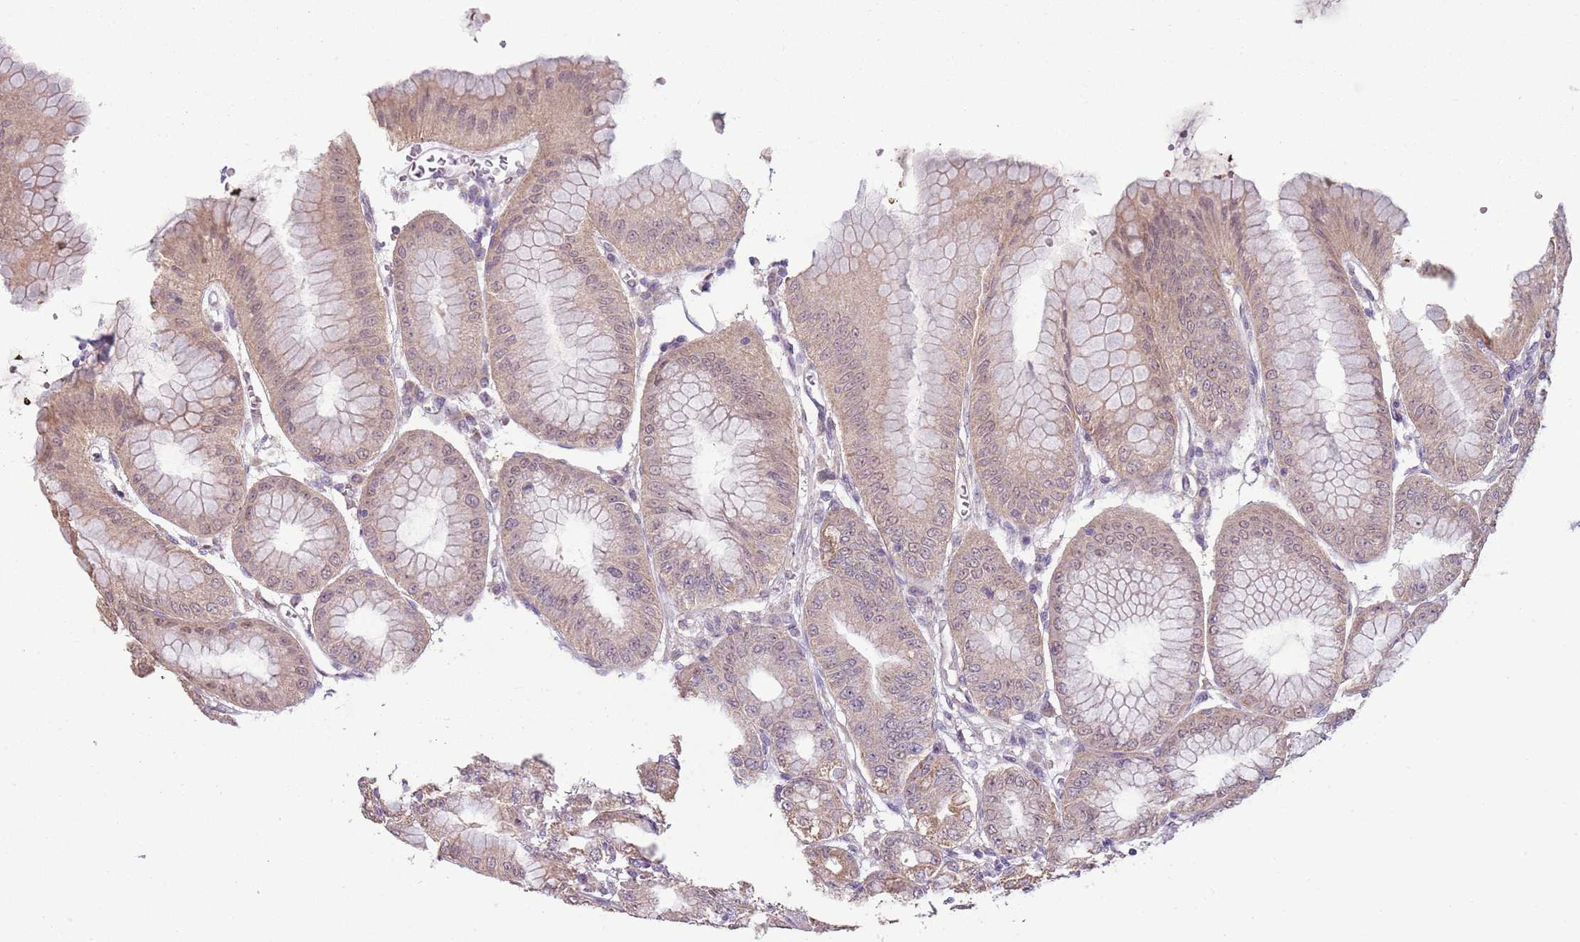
{"staining": {"intensity": "weak", "quantity": ">75%", "location": "cytoplasmic/membranous"}, "tissue": "stomach", "cell_type": "Glandular cells", "image_type": "normal", "snomed": [{"axis": "morphology", "description": "Normal tissue, NOS"}, {"axis": "topography", "description": "Stomach, lower"}], "caption": "Immunohistochemistry (IHC) image of benign stomach stained for a protein (brown), which exhibits low levels of weak cytoplasmic/membranous expression in about >75% of glandular cells.", "gene": "TEKT4", "patient": {"sex": "male", "age": 71}}